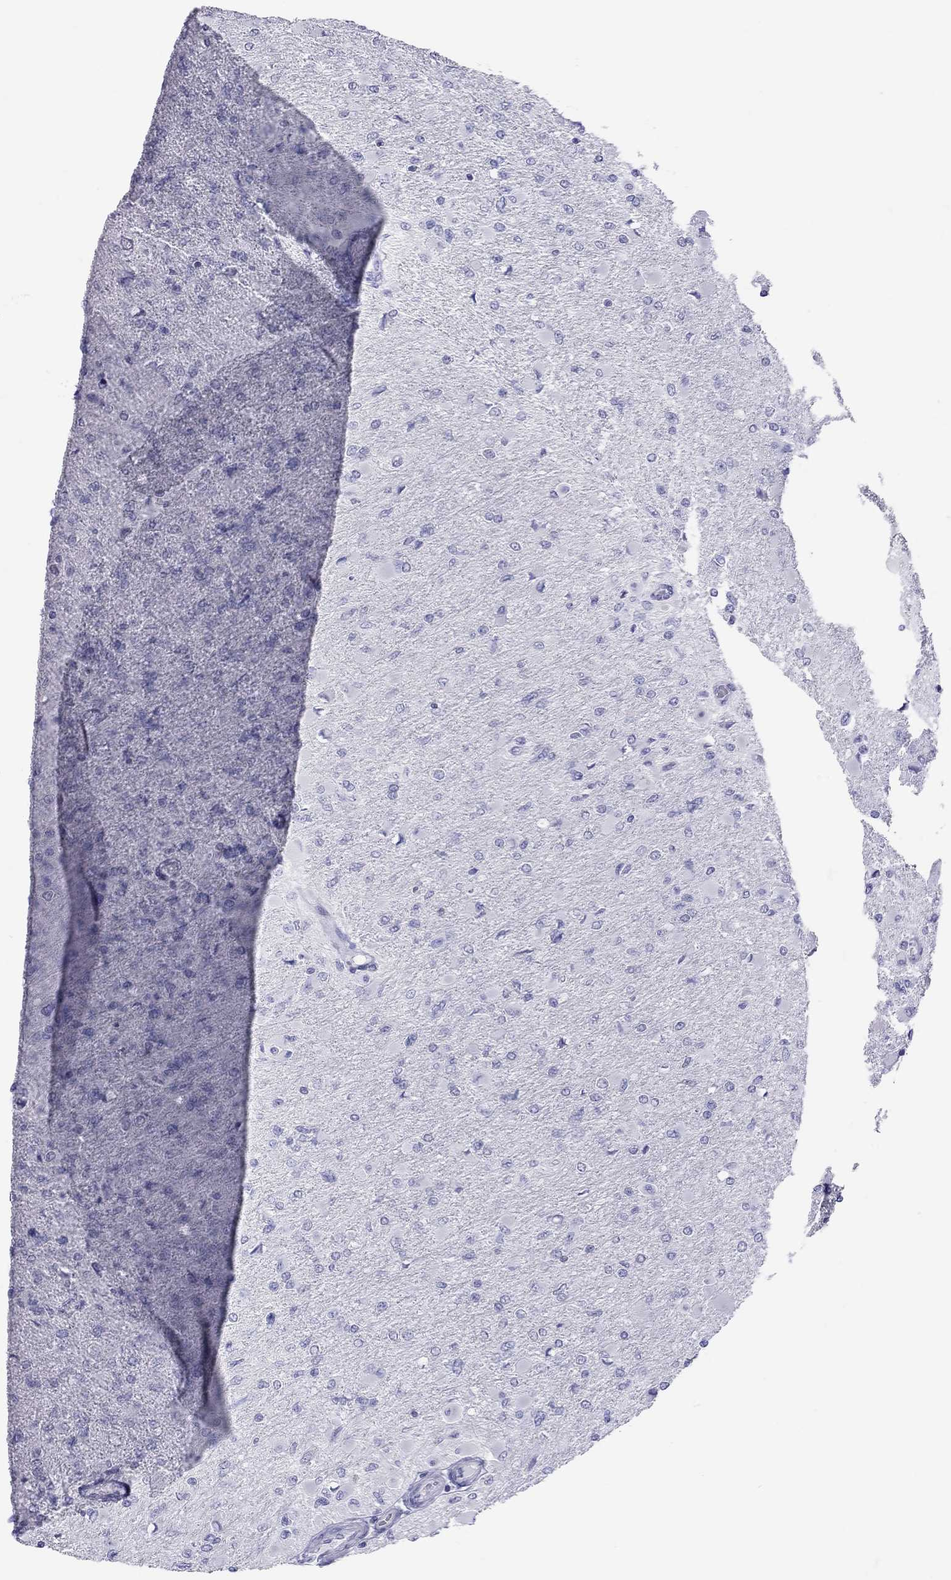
{"staining": {"intensity": "negative", "quantity": "none", "location": "none"}, "tissue": "glioma", "cell_type": "Tumor cells", "image_type": "cancer", "snomed": [{"axis": "morphology", "description": "Glioma, malignant, High grade"}, {"axis": "topography", "description": "Cerebral cortex"}], "caption": "This is an immunohistochemistry (IHC) histopathology image of glioma. There is no expression in tumor cells.", "gene": "STAG3", "patient": {"sex": "female", "age": 36}}